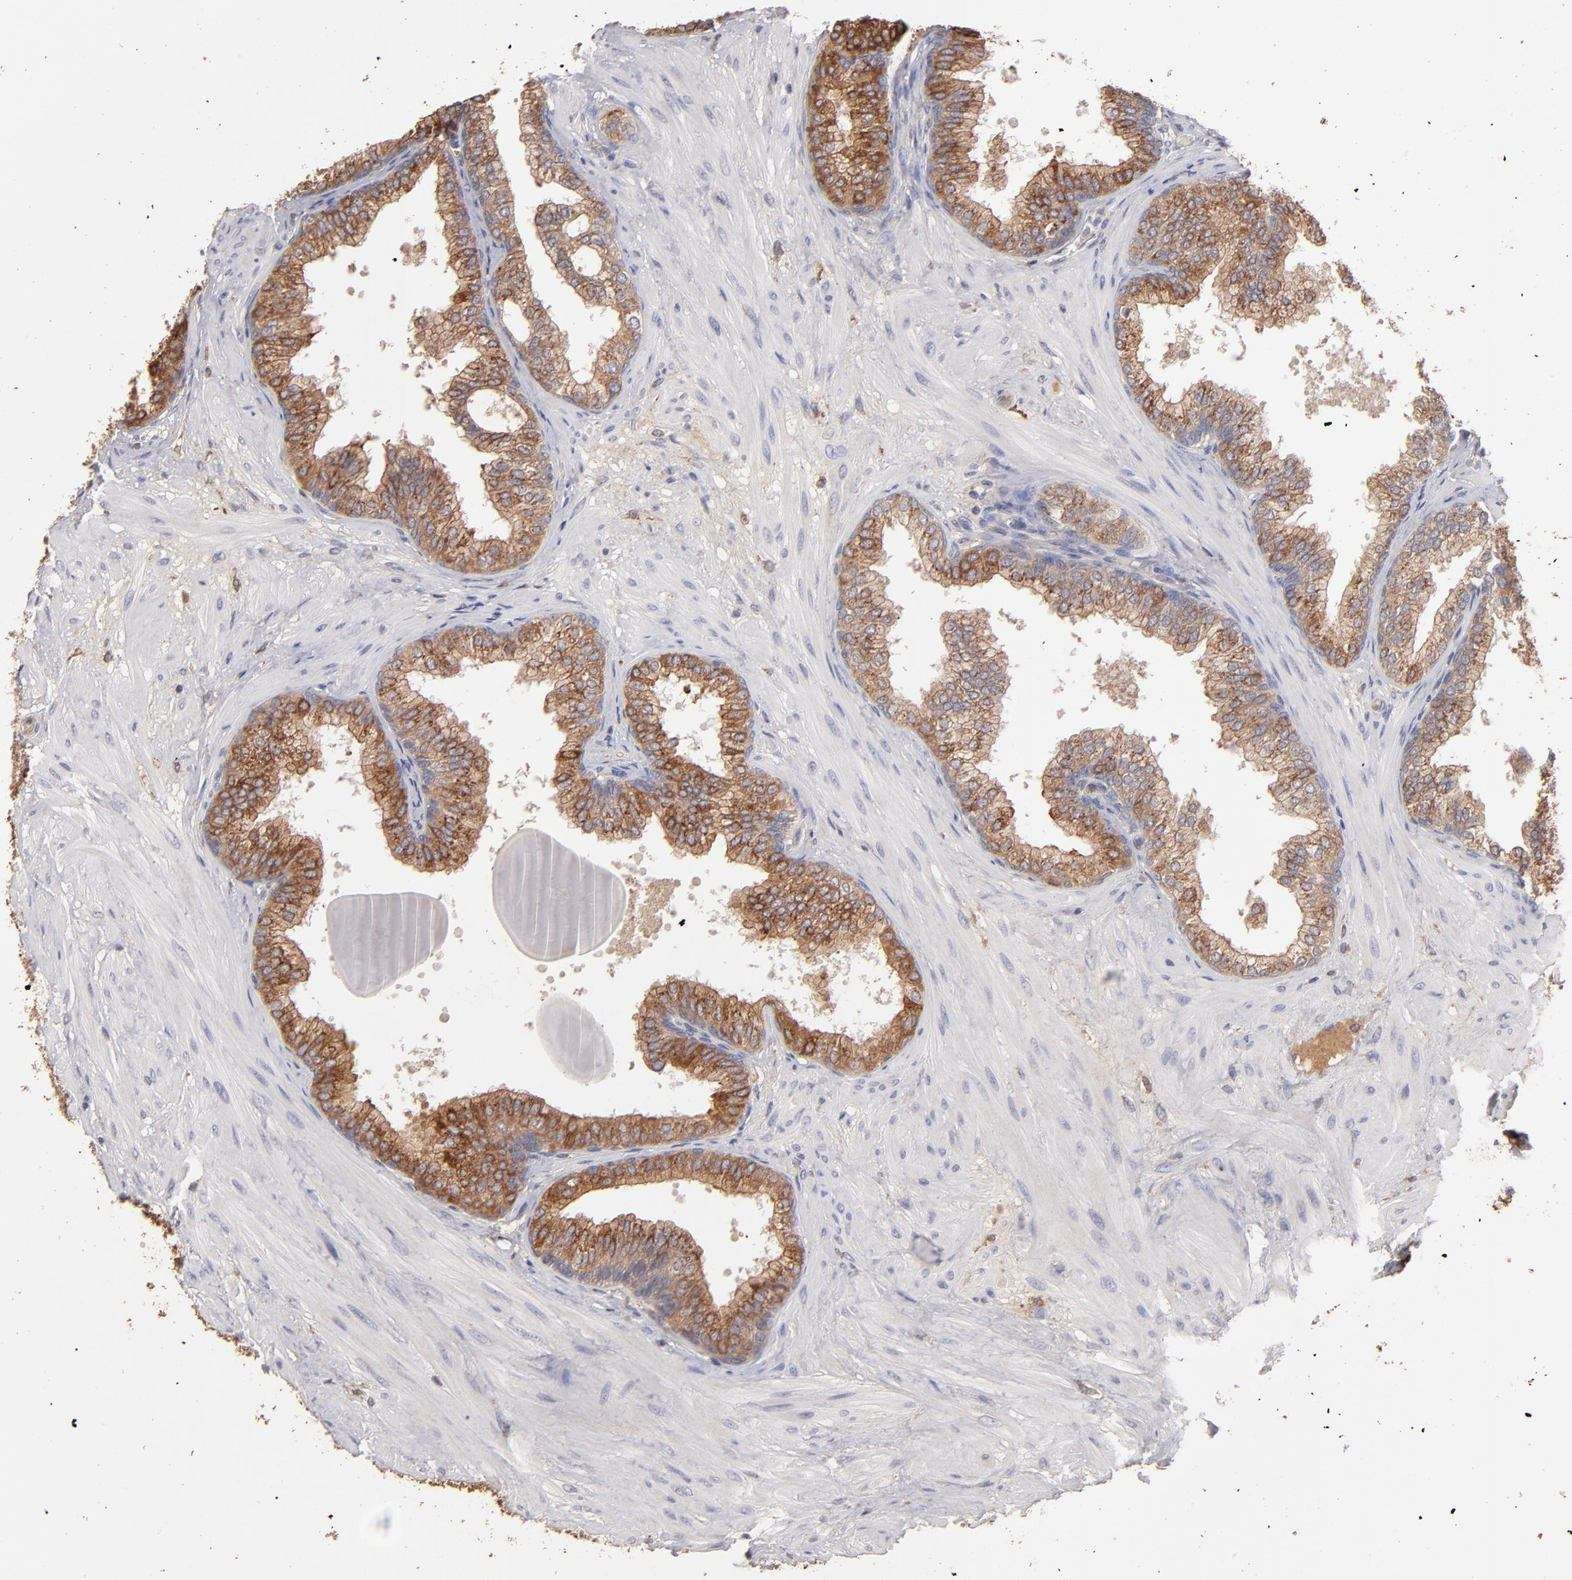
{"staining": {"intensity": "moderate", "quantity": ">75%", "location": "cytoplasmic/membranous"}, "tissue": "prostate", "cell_type": "Glandular cells", "image_type": "normal", "snomed": [{"axis": "morphology", "description": "Normal tissue, NOS"}, {"axis": "topography", "description": "Prostate"}], "caption": "This micrograph demonstrates immunohistochemistry (IHC) staining of unremarkable prostate, with medium moderate cytoplasmic/membranous expression in approximately >75% of glandular cells.", "gene": "NFKBIE", "patient": {"sex": "male", "age": 60}}